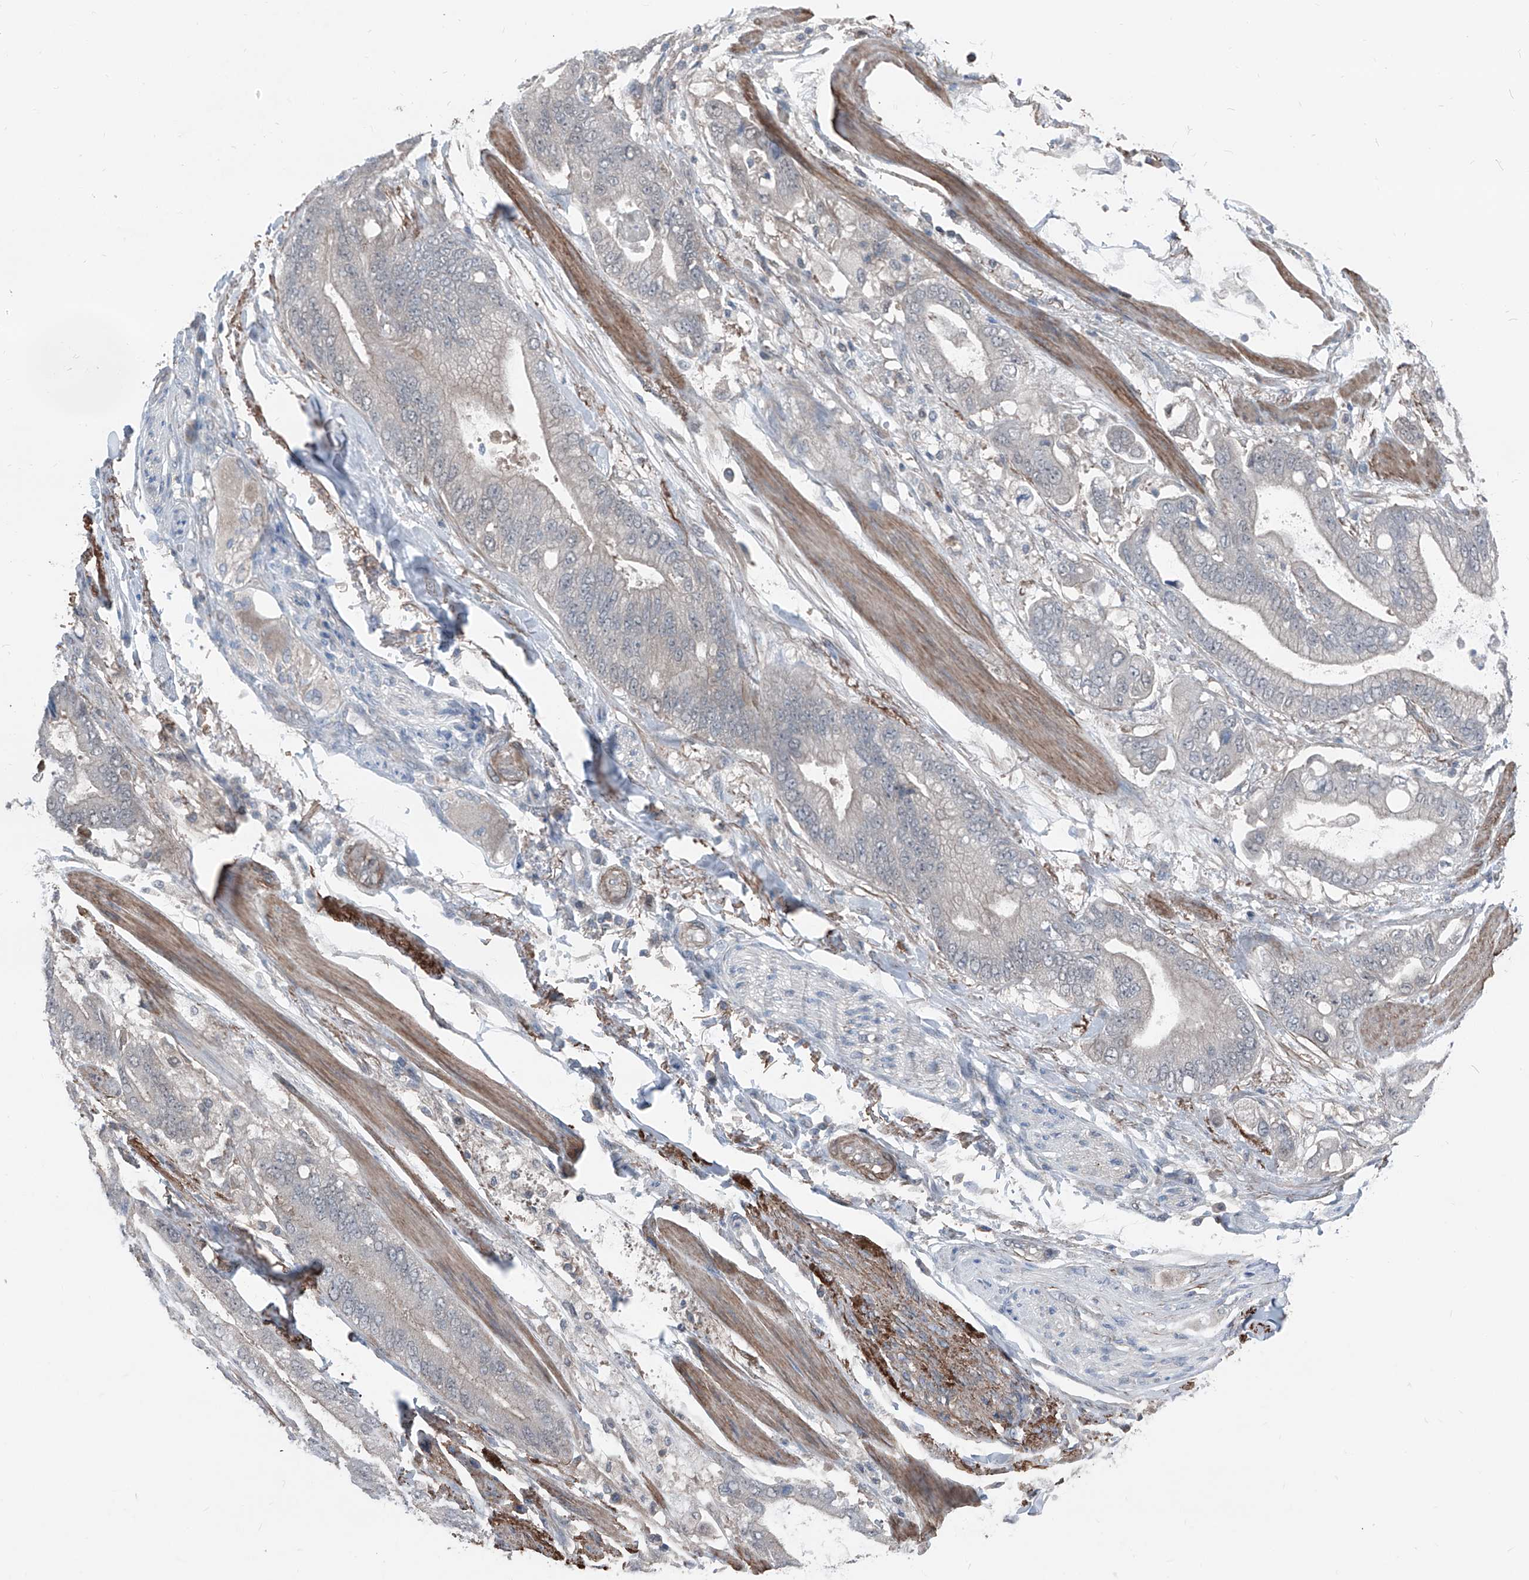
{"staining": {"intensity": "negative", "quantity": "none", "location": "none"}, "tissue": "stomach cancer", "cell_type": "Tumor cells", "image_type": "cancer", "snomed": [{"axis": "morphology", "description": "Normal tissue, NOS"}, {"axis": "morphology", "description": "Adenocarcinoma, NOS"}, {"axis": "topography", "description": "Stomach"}], "caption": "The image exhibits no significant positivity in tumor cells of stomach adenocarcinoma.", "gene": "HSPB11", "patient": {"sex": "male", "age": 62}}